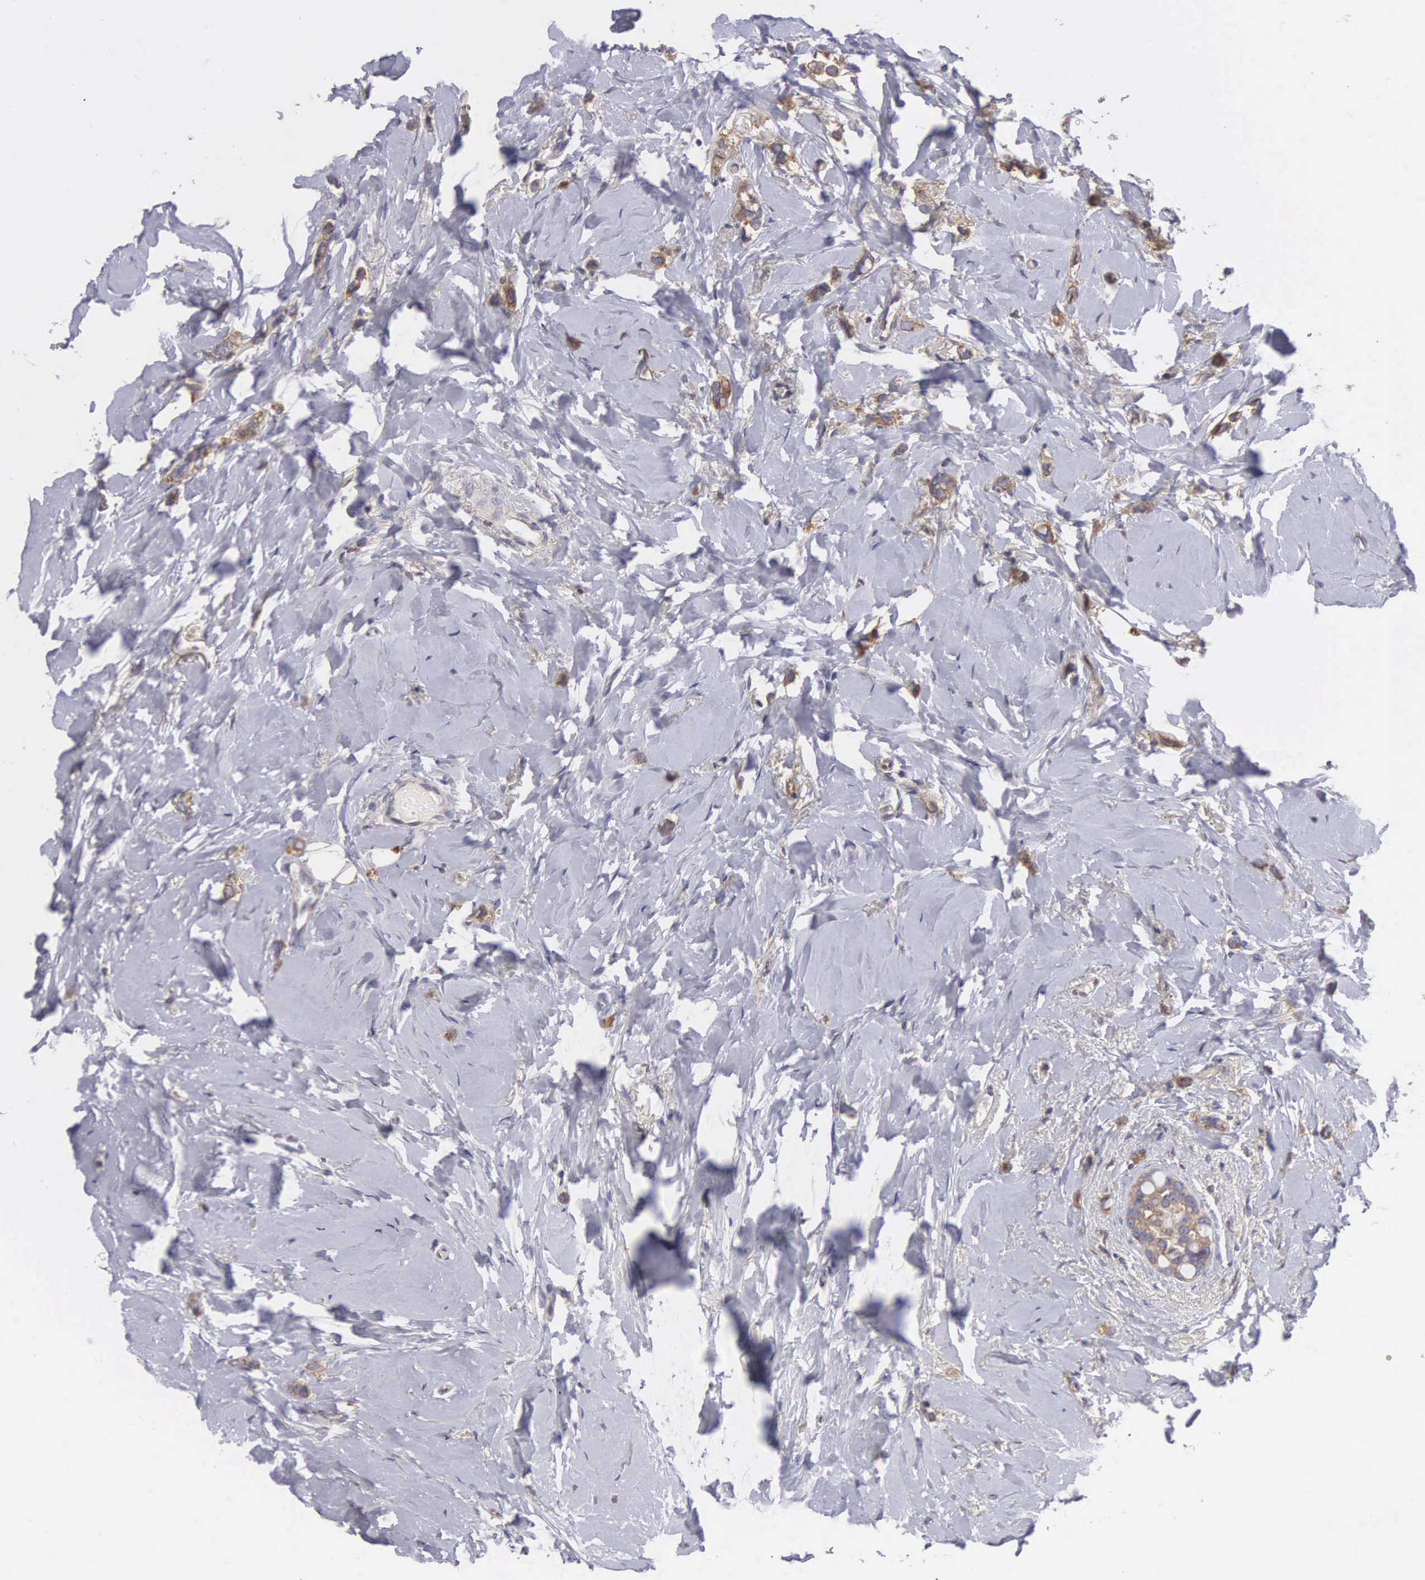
{"staining": {"intensity": "moderate", "quantity": ">75%", "location": "cytoplasmic/membranous"}, "tissue": "breast cancer", "cell_type": "Tumor cells", "image_type": "cancer", "snomed": [{"axis": "morphology", "description": "Duct carcinoma"}, {"axis": "topography", "description": "Breast"}], "caption": "Moderate cytoplasmic/membranous protein positivity is identified in approximately >75% of tumor cells in invasive ductal carcinoma (breast). (DAB (3,3'-diaminobenzidine) IHC, brown staining for protein, blue staining for nuclei).", "gene": "GRIPAP1", "patient": {"sex": "female", "age": 72}}